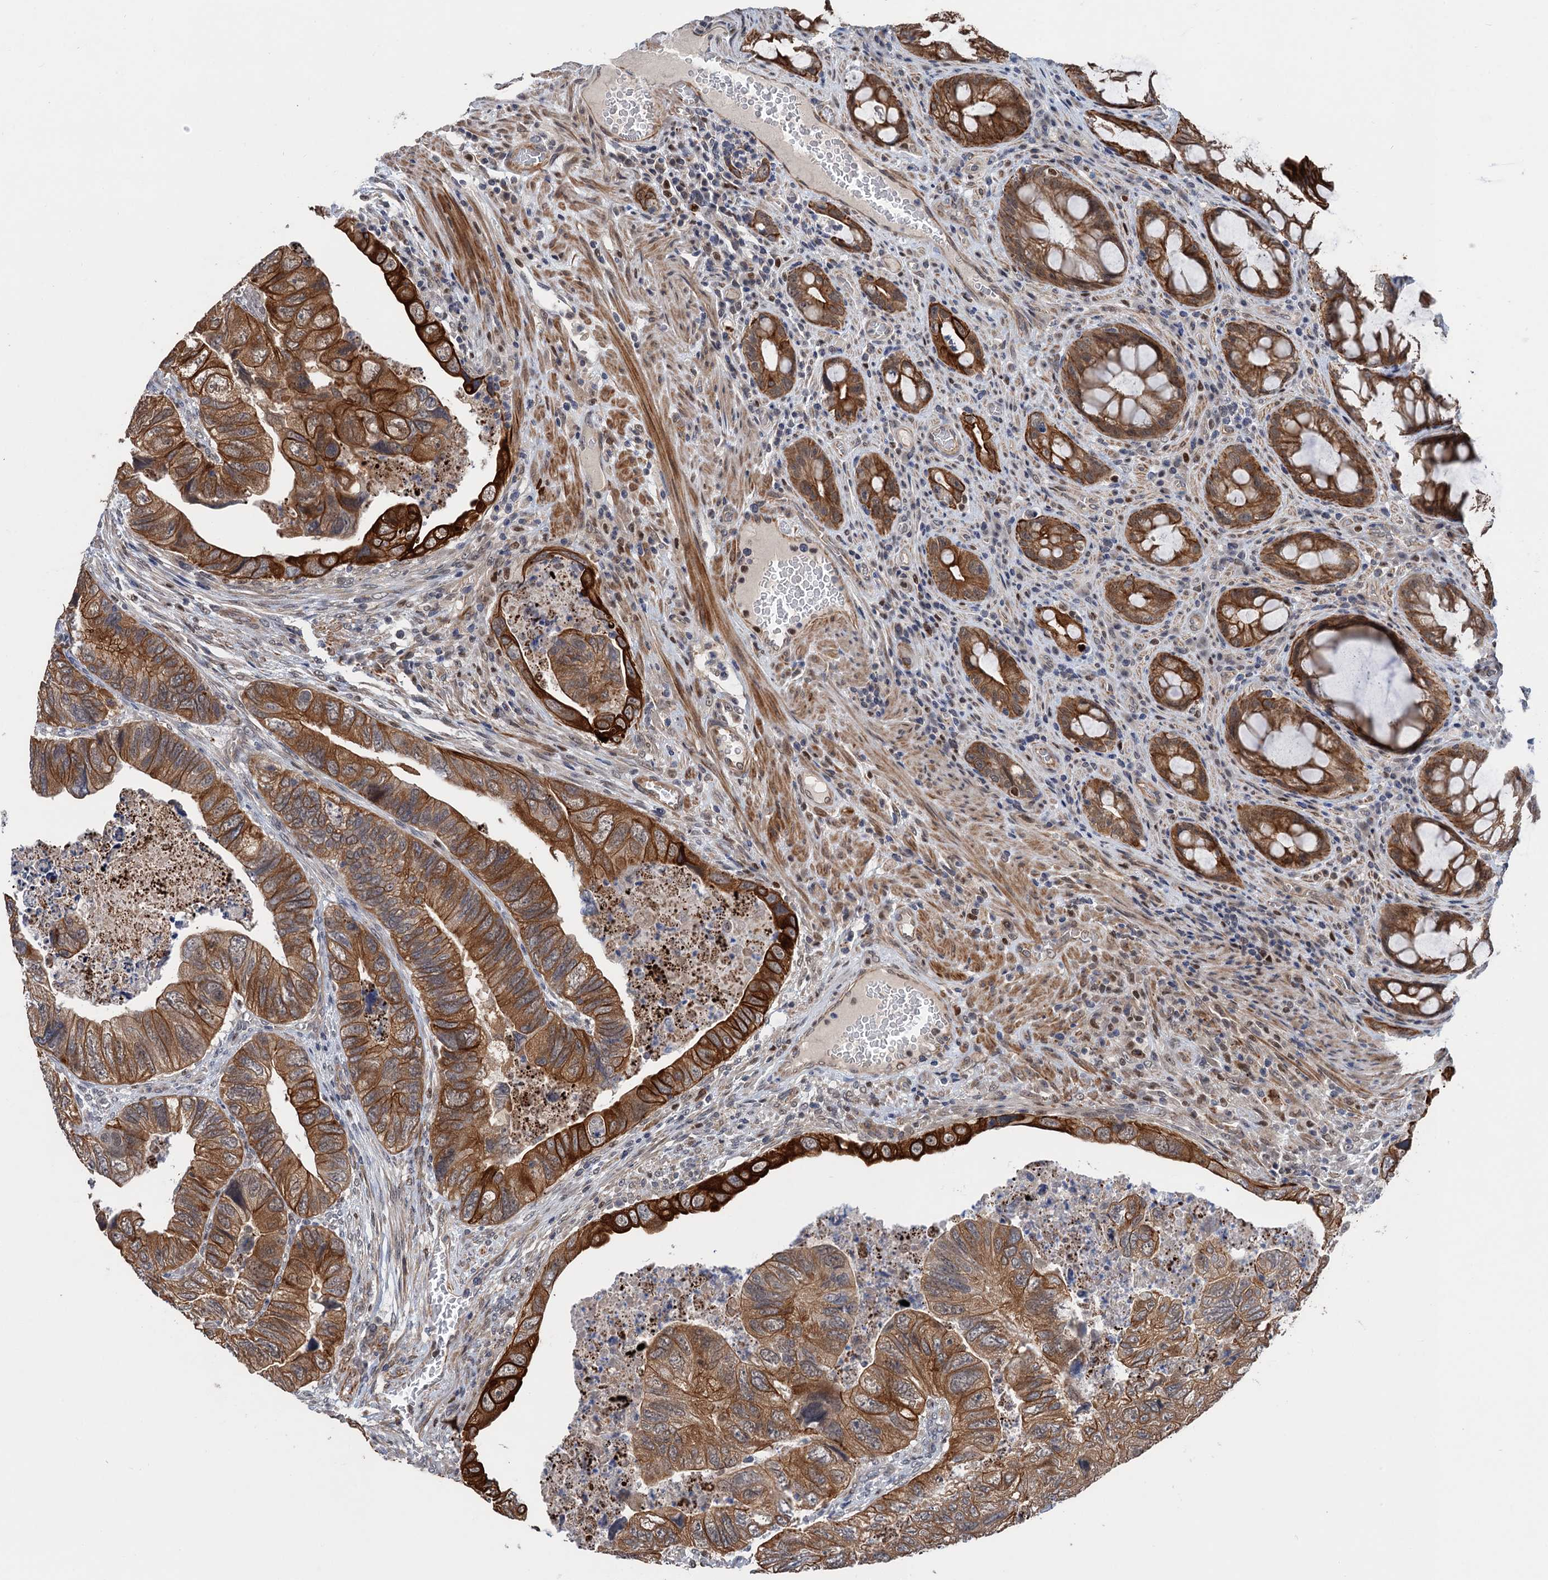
{"staining": {"intensity": "moderate", "quantity": "25%-75%", "location": "cytoplasmic/membranous"}, "tissue": "colorectal cancer", "cell_type": "Tumor cells", "image_type": "cancer", "snomed": [{"axis": "morphology", "description": "Adenocarcinoma, NOS"}, {"axis": "topography", "description": "Rectum"}], "caption": "Immunohistochemical staining of human adenocarcinoma (colorectal) demonstrates medium levels of moderate cytoplasmic/membranous protein expression in about 25%-75% of tumor cells. Using DAB (3,3'-diaminobenzidine) (brown) and hematoxylin (blue) stains, captured at high magnification using brightfield microscopy.", "gene": "TTC31", "patient": {"sex": "male", "age": 63}}